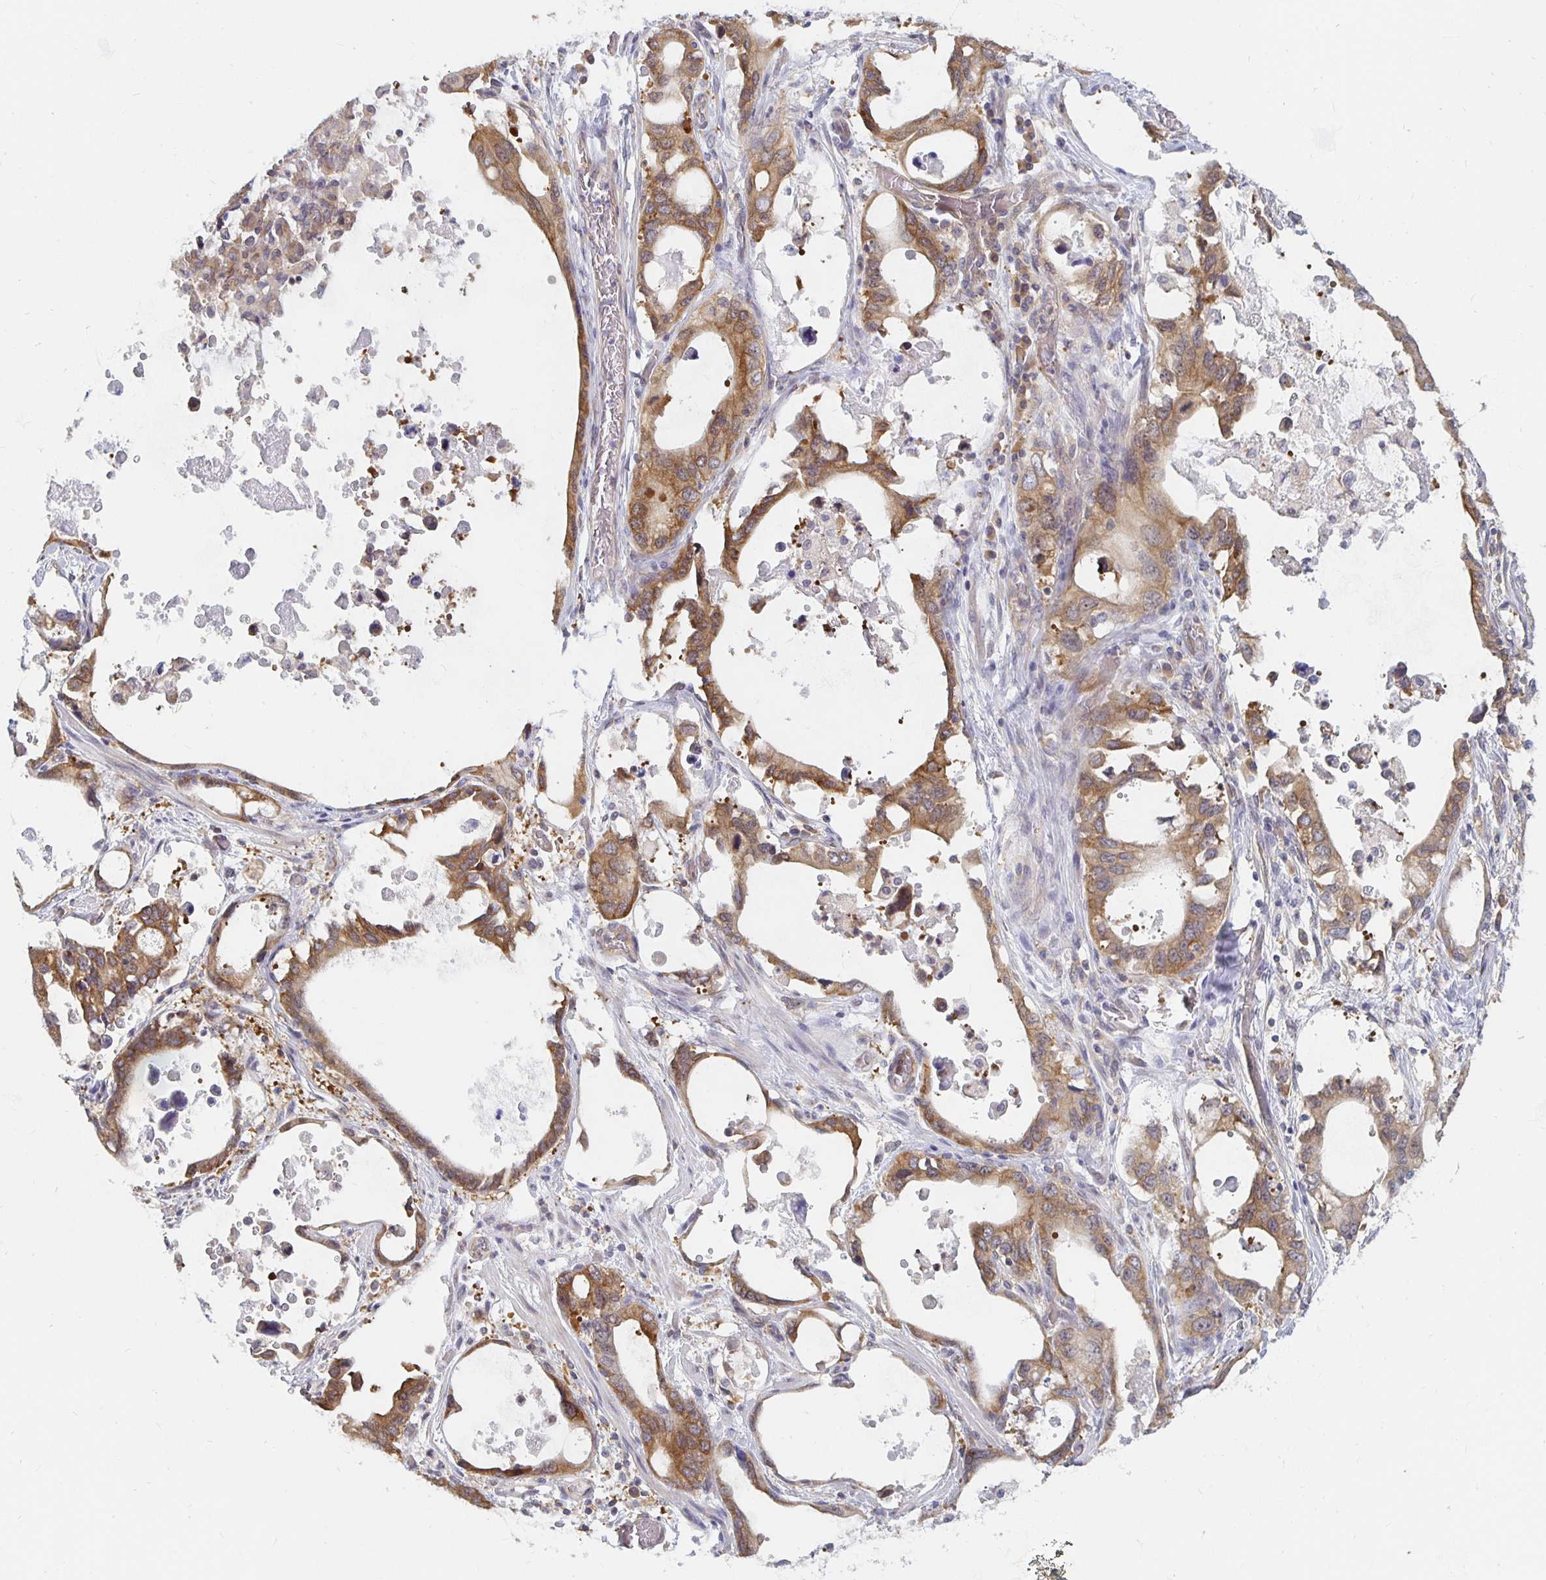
{"staining": {"intensity": "moderate", "quantity": ">75%", "location": "cytoplasmic/membranous"}, "tissue": "stomach cancer", "cell_type": "Tumor cells", "image_type": "cancer", "snomed": [{"axis": "morphology", "description": "Adenocarcinoma, NOS"}, {"axis": "topography", "description": "Stomach, upper"}], "caption": "Protein expression analysis of adenocarcinoma (stomach) reveals moderate cytoplasmic/membranous expression in about >75% of tumor cells.", "gene": "PDAP1", "patient": {"sex": "male", "age": 74}}